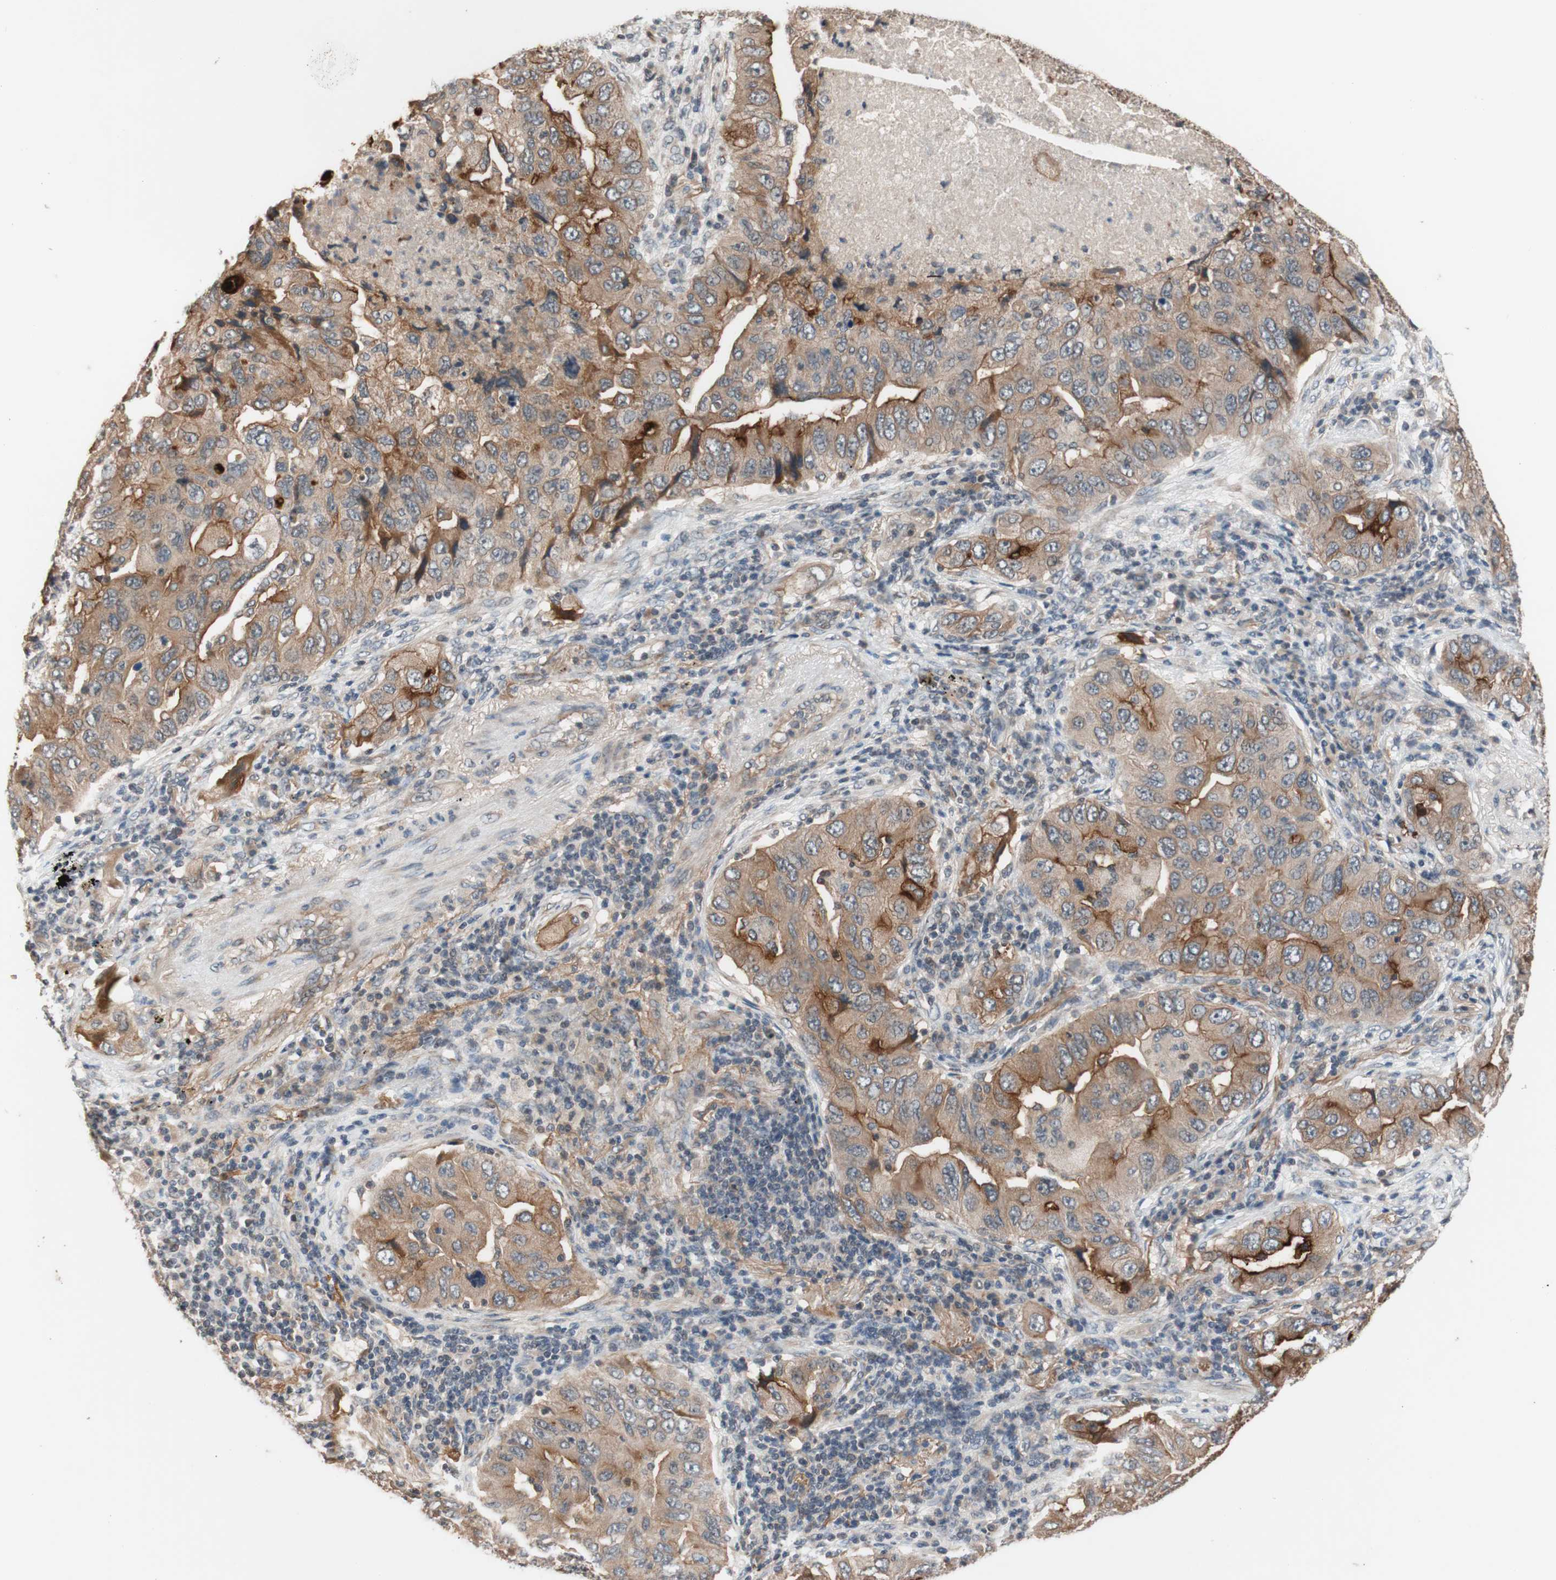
{"staining": {"intensity": "moderate", "quantity": ">75%", "location": "cytoplasmic/membranous"}, "tissue": "lung cancer", "cell_type": "Tumor cells", "image_type": "cancer", "snomed": [{"axis": "morphology", "description": "Adenocarcinoma, NOS"}, {"axis": "topography", "description": "Lung"}], "caption": "Immunohistochemistry (IHC) (DAB (3,3'-diaminobenzidine)) staining of human lung adenocarcinoma demonstrates moderate cytoplasmic/membranous protein positivity in about >75% of tumor cells.", "gene": "CD55", "patient": {"sex": "female", "age": 65}}